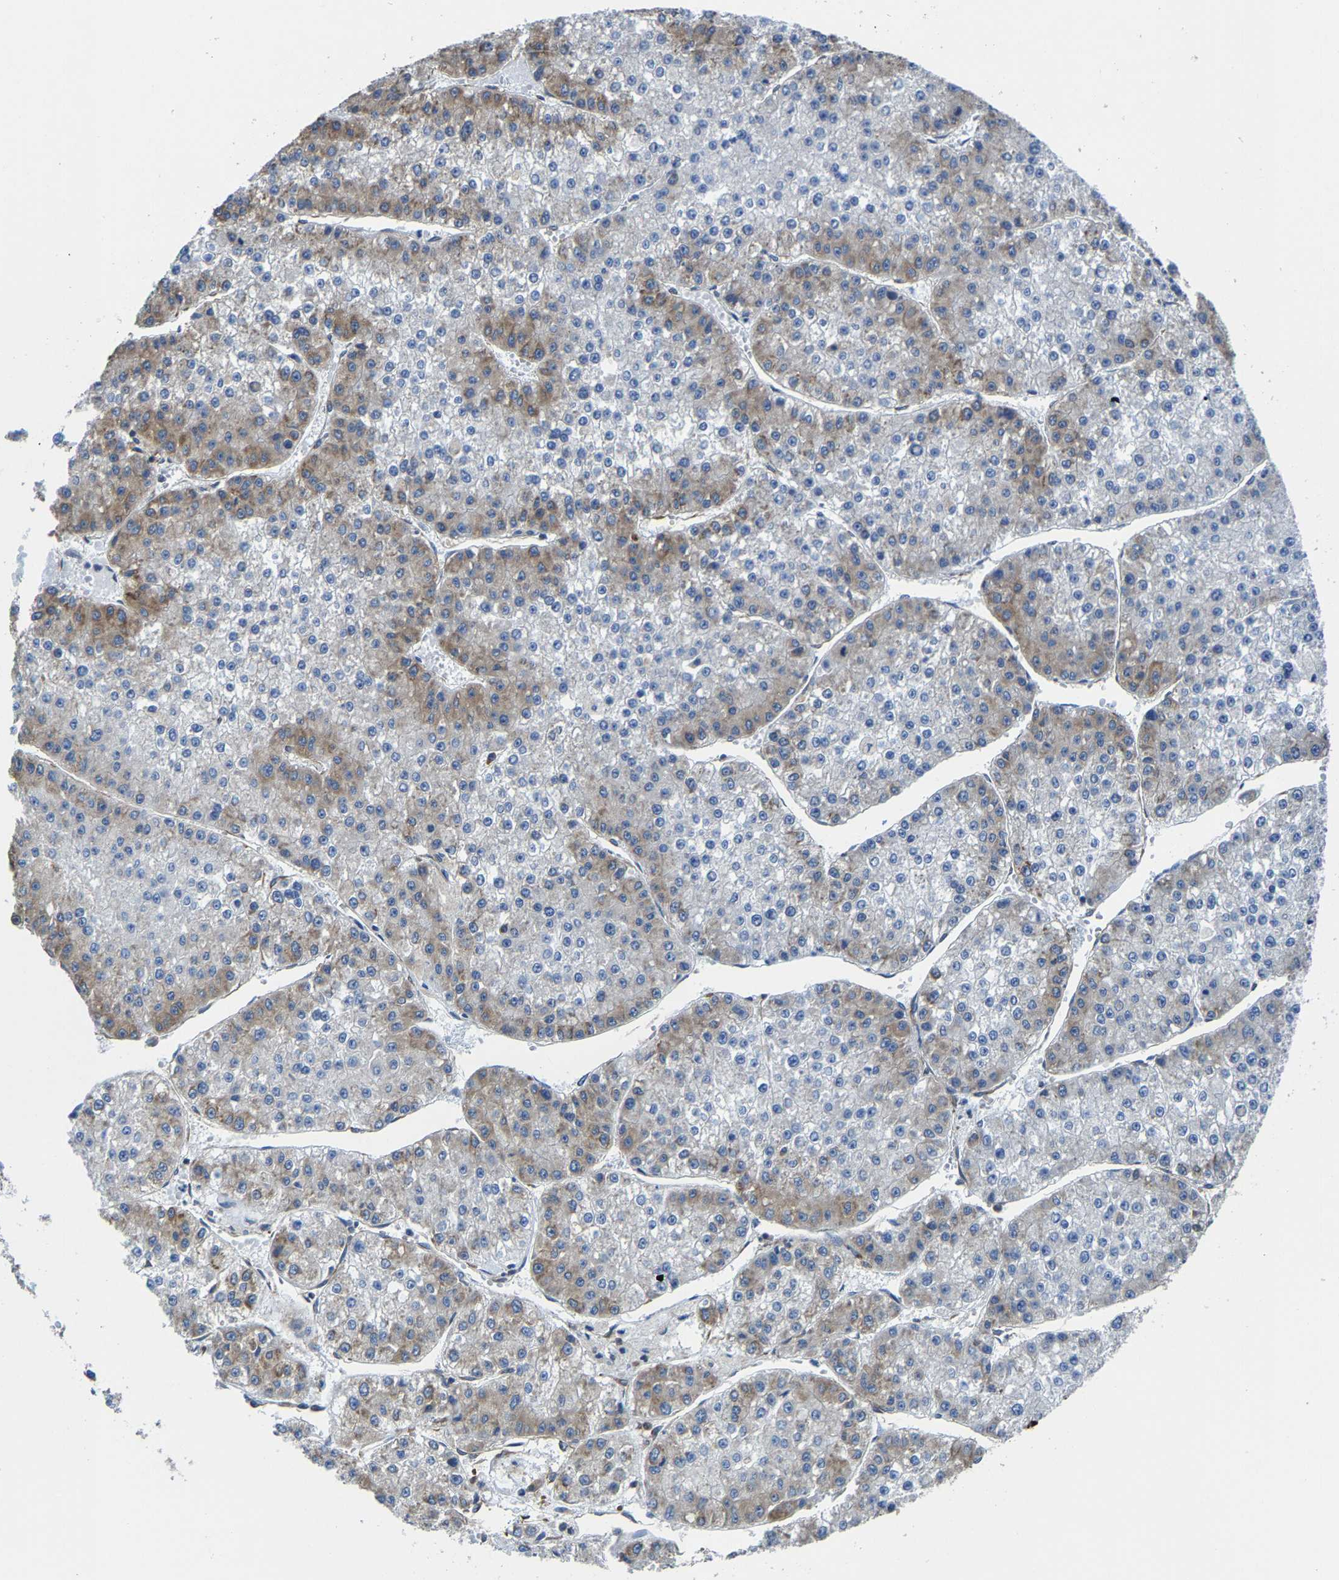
{"staining": {"intensity": "moderate", "quantity": "<25%", "location": "cytoplasmic/membranous"}, "tissue": "liver cancer", "cell_type": "Tumor cells", "image_type": "cancer", "snomed": [{"axis": "morphology", "description": "Carcinoma, Hepatocellular, NOS"}, {"axis": "topography", "description": "Liver"}], "caption": "A high-resolution image shows immunohistochemistry (IHC) staining of liver cancer (hepatocellular carcinoma), which exhibits moderate cytoplasmic/membranous staining in about <25% of tumor cells.", "gene": "G3BP2", "patient": {"sex": "female", "age": 73}}